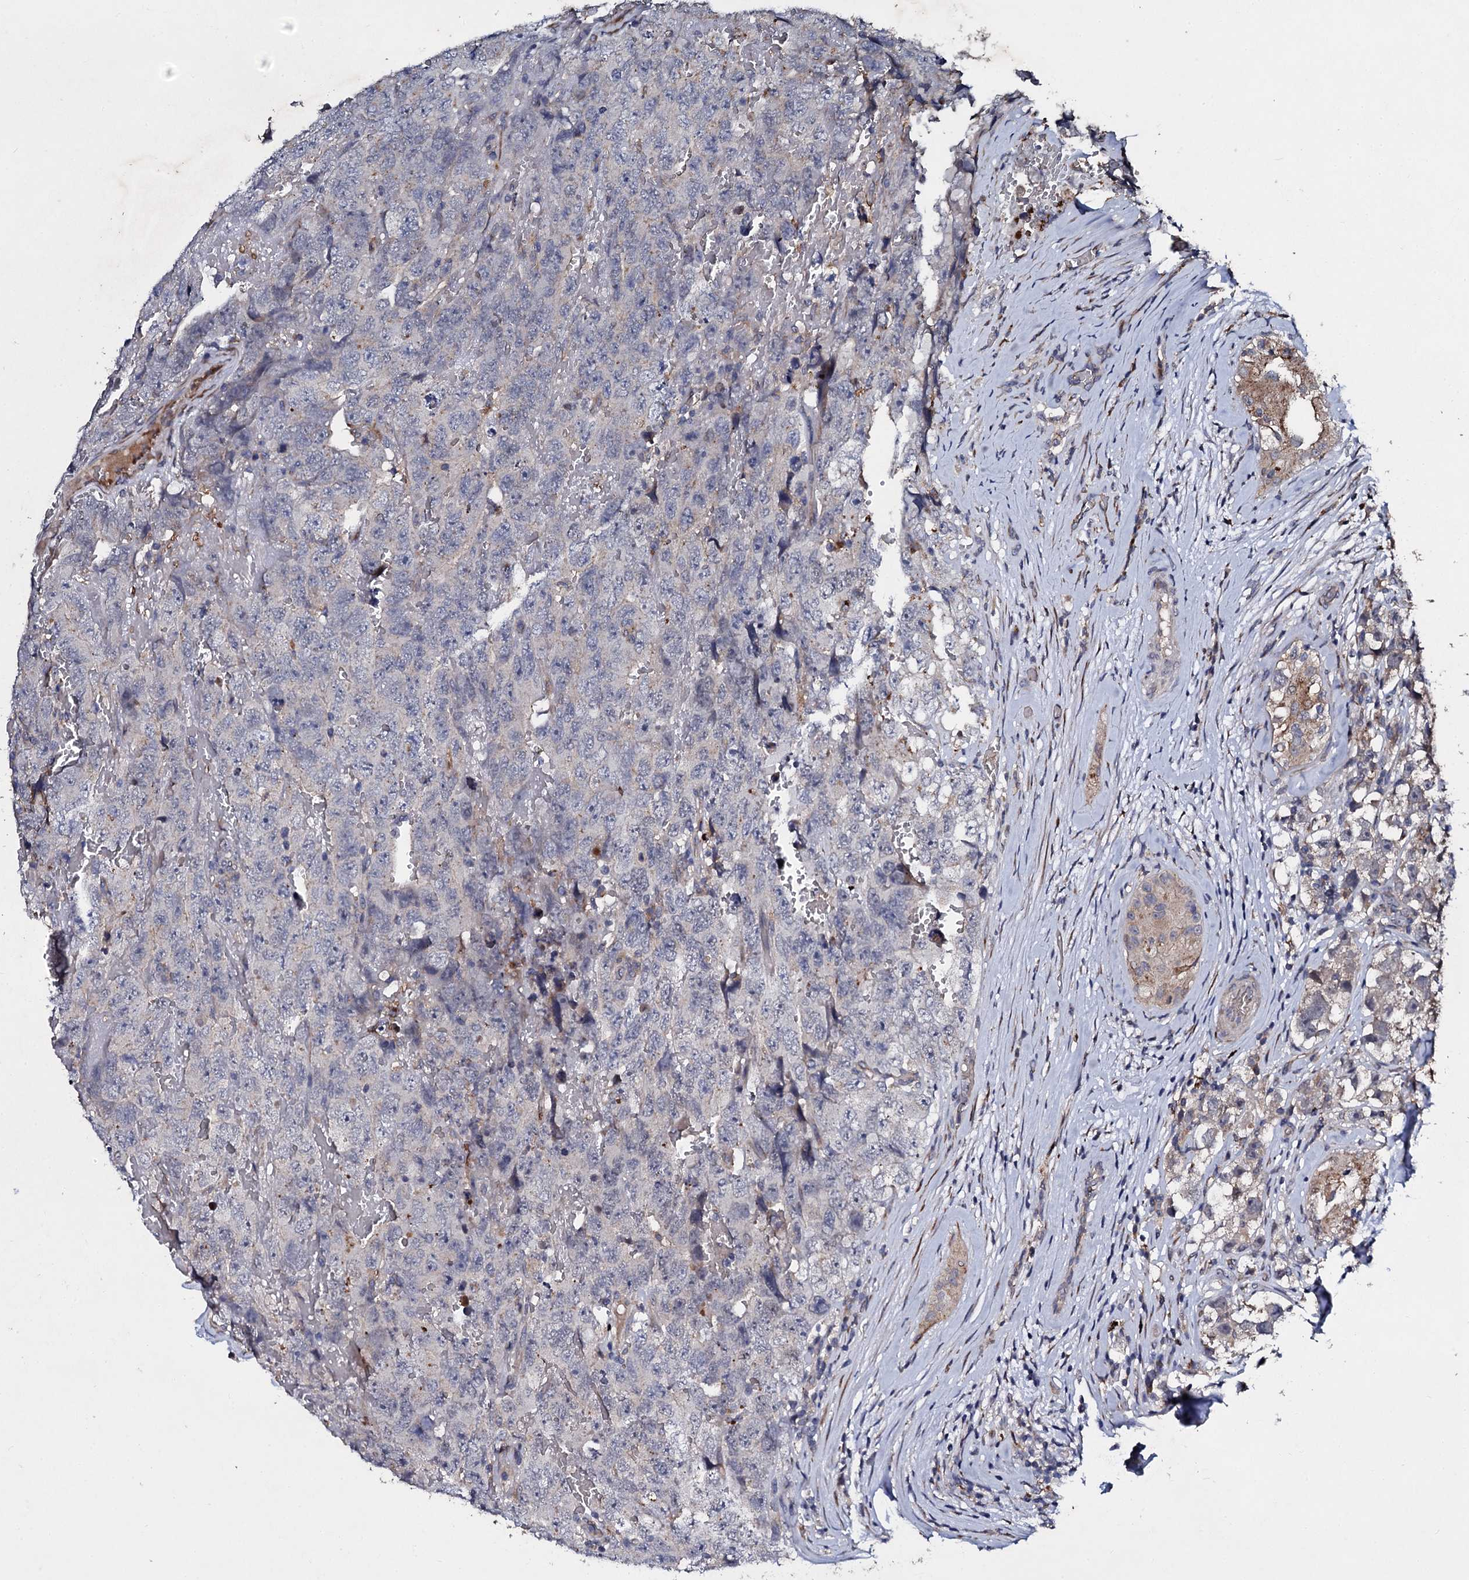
{"staining": {"intensity": "negative", "quantity": "none", "location": "none"}, "tissue": "testis cancer", "cell_type": "Tumor cells", "image_type": "cancer", "snomed": [{"axis": "morphology", "description": "Carcinoma, Embryonal, NOS"}, {"axis": "topography", "description": "Testis"}], "caption": "An IHC micrograph of testis cancer is shown. There is no staining in tumor cells of testis cancer. Brightfield microscopy of immunohistochemistry (IHC) stained with DAB (3,3'-diaminobenzidine) (brown) and hematoxylin (blue), captured at high magnification.", "gene": "LRRC28", "patient": {"sex": "male", "age": 45}}